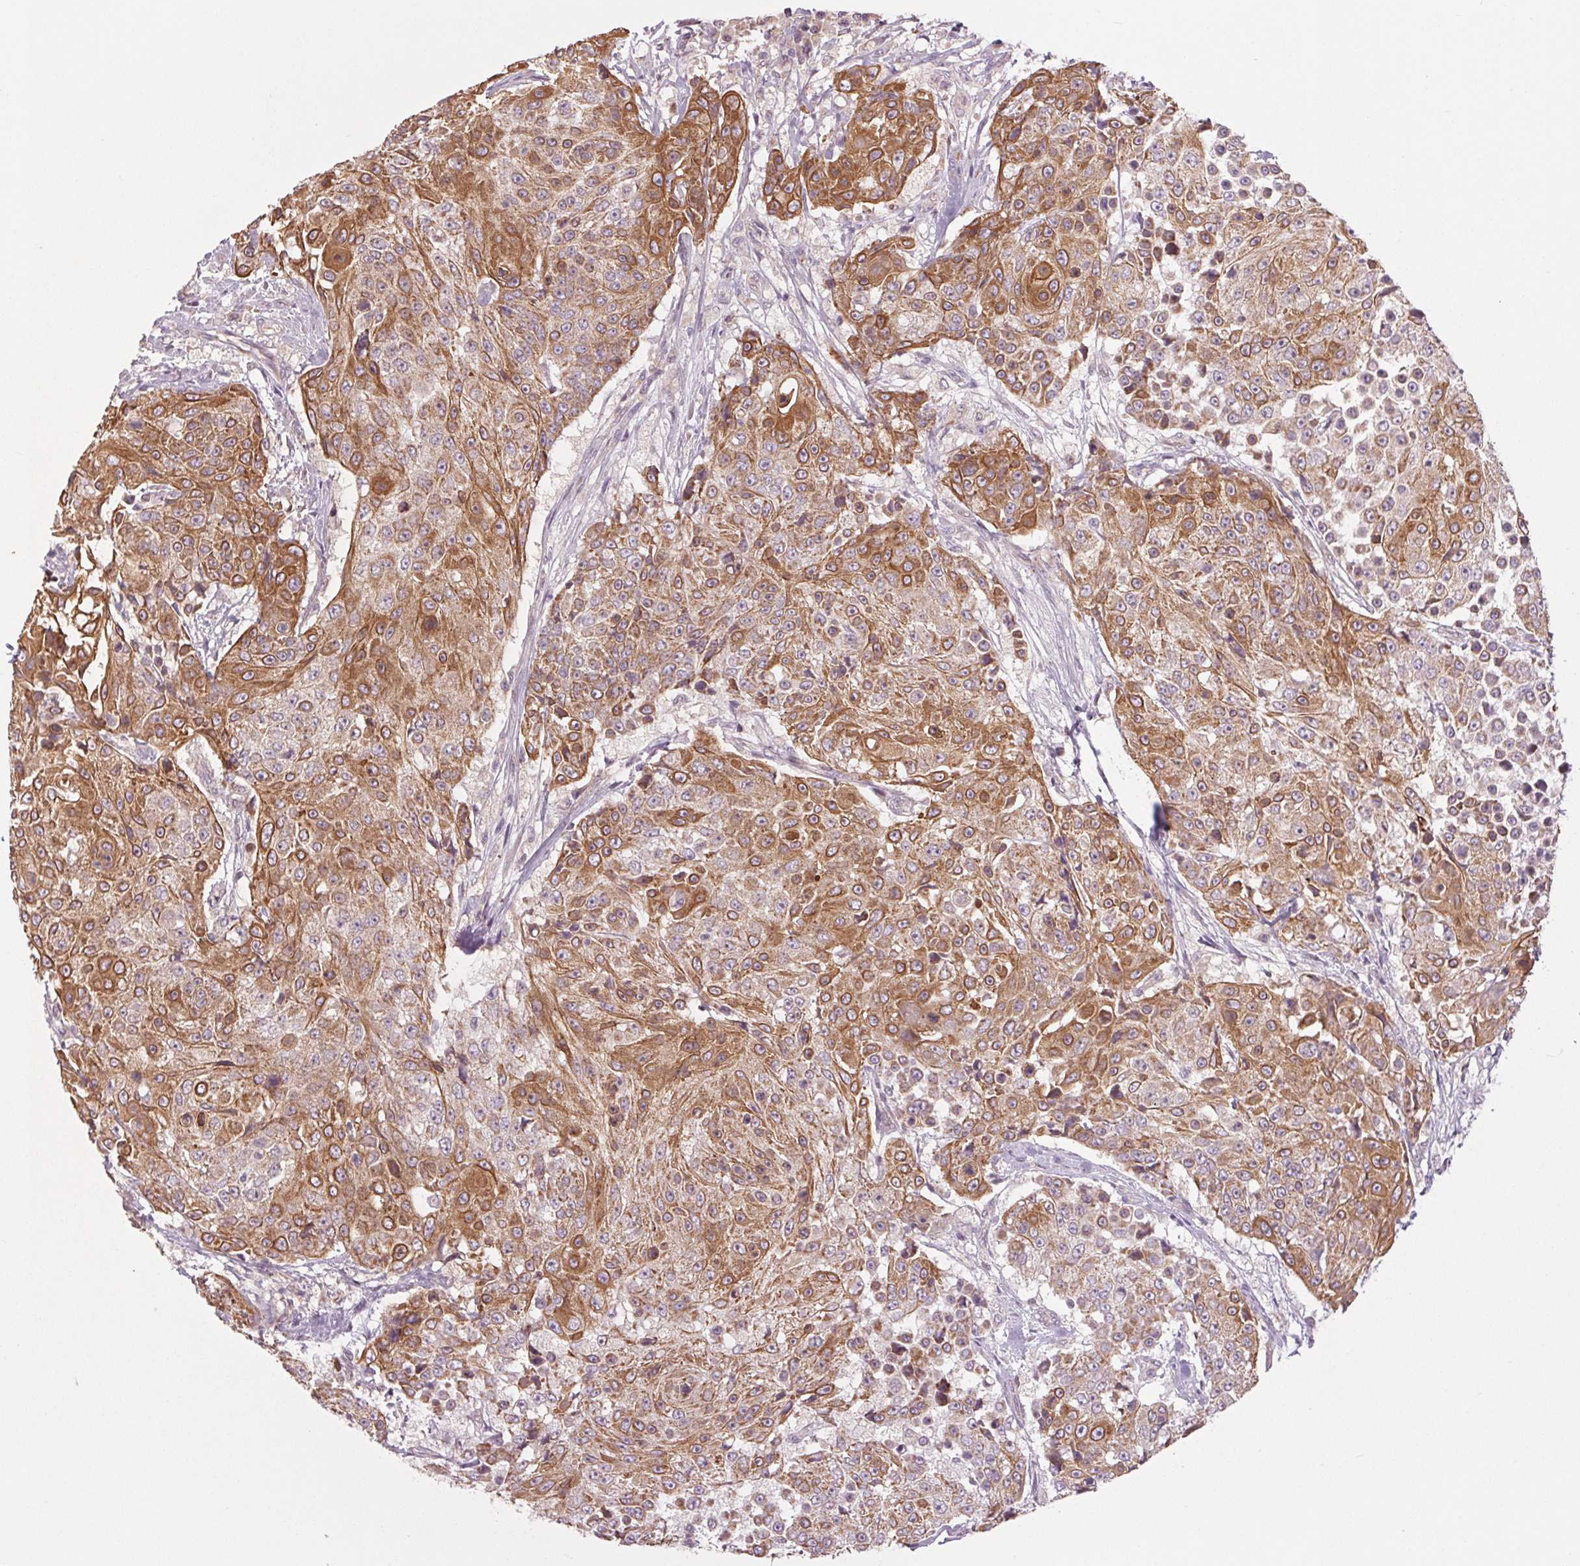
{"staining": {"intensity": "moderate", "quantity": ">75%", "location": "cytoplasmic/membranous"}, "tissue": "urothelial cancer", "cell_type": "Tumor cells", "image_type": "cancer", "snomed": [{"axis": "morphology", "description": "Urothelial carcinoma, High grade"}, {"axis": "topography", "description": "Urinary bladder"}], "caption": "DAB immunohistochemical staining of urothelial cancer displays moderate cytoplasmic/membranous protein expression in about >75% of tumor cells.", "gene": "MAP3K5", "patient": {"sex": "female", "age": 63}}